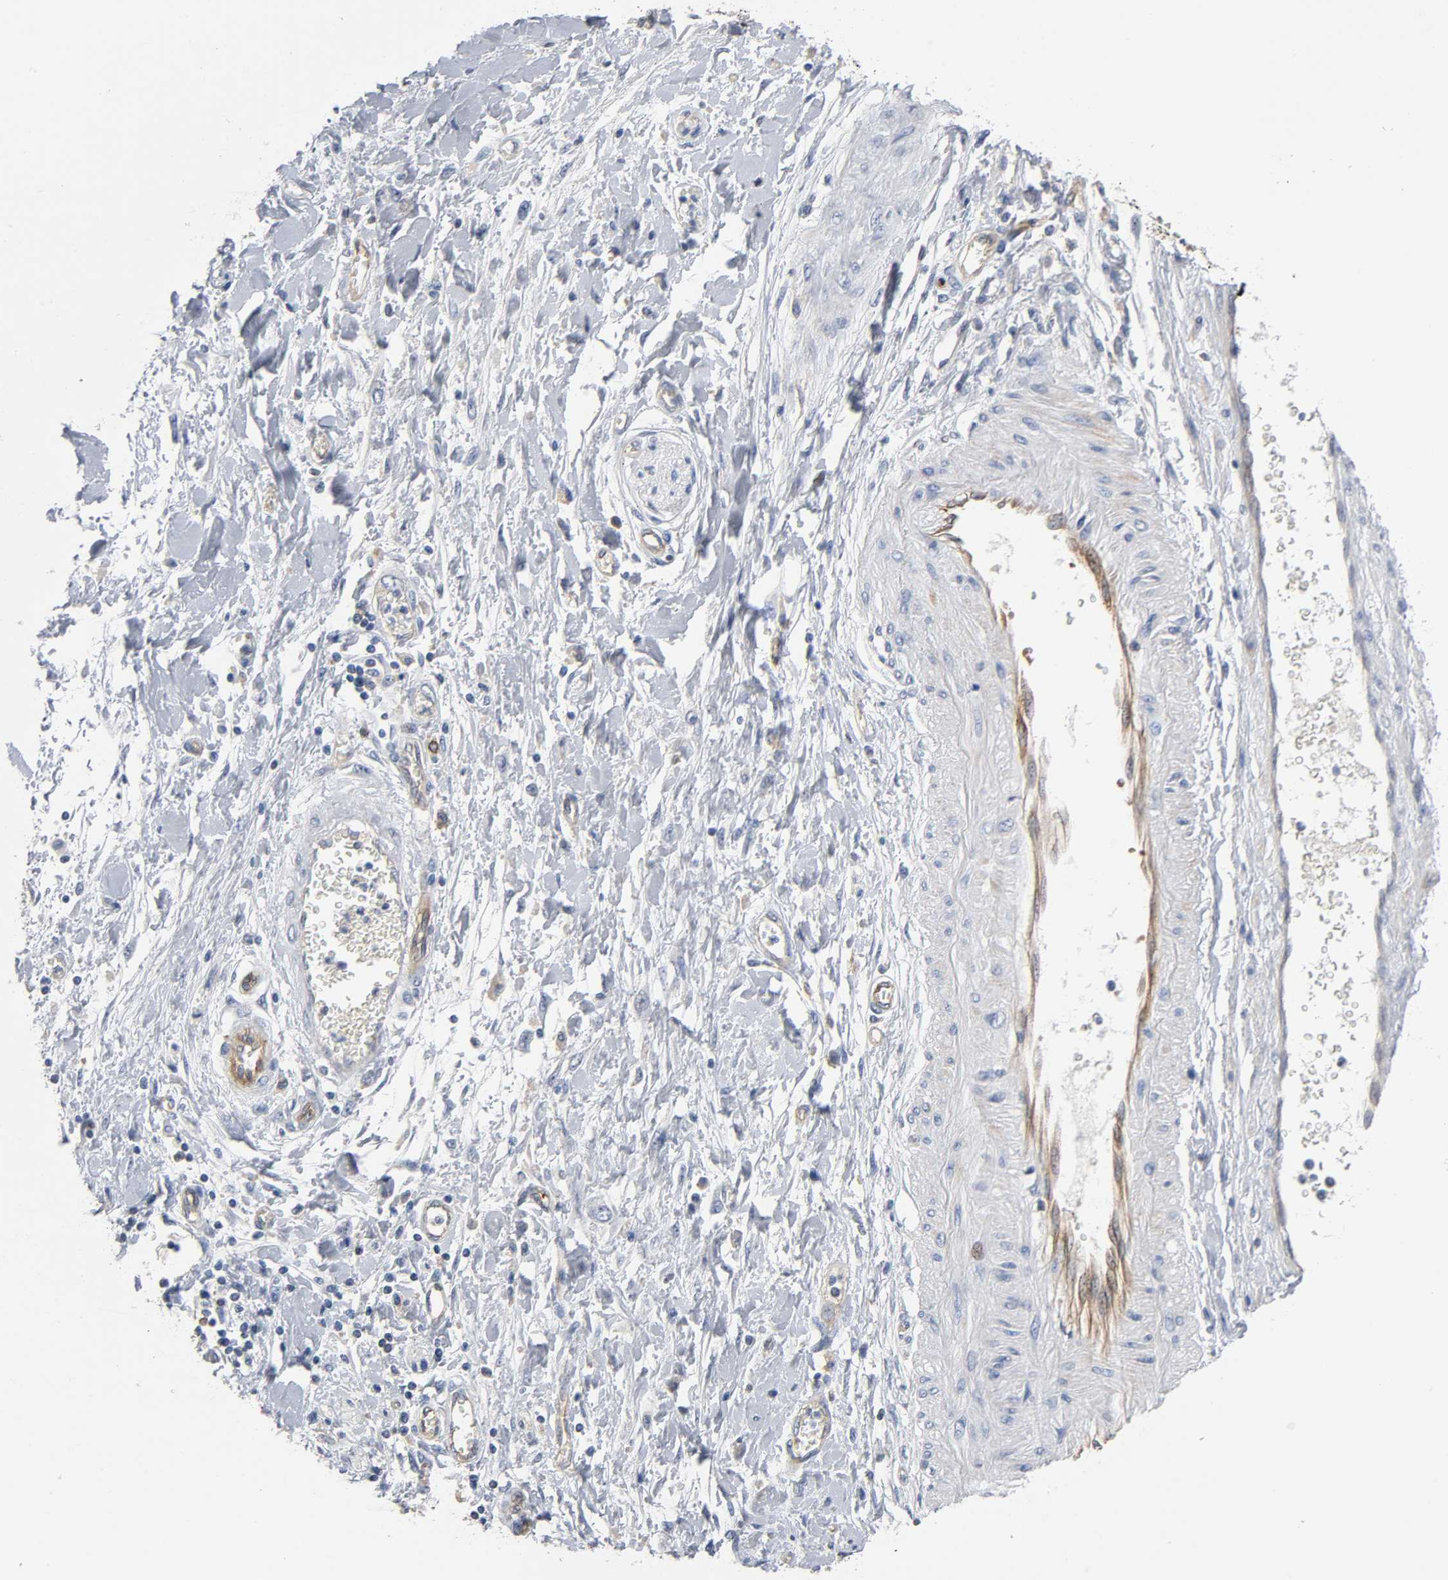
{"staining": {"intensity": "weak", "quantity": "<25%", "location": "cytoplasmic/membranous"}, "tissue": "pancreatic cancer", "cell_type": "Tumor cells", "image_type": "cancer", "snomed": [{"axis": "morphology", "description": "Adenocarcinoma, NOS"}, {"axis": "topography", "description": "Pancreas"}], "caption": "High power microscopy image of an immunohistochemistry (IHC) micrograph of adenocarcinoma (pancreatic), revealing no significant staining in tumor cells.", "gene": "CD2AP", "patient": {"sex": "female", "age": 70}}